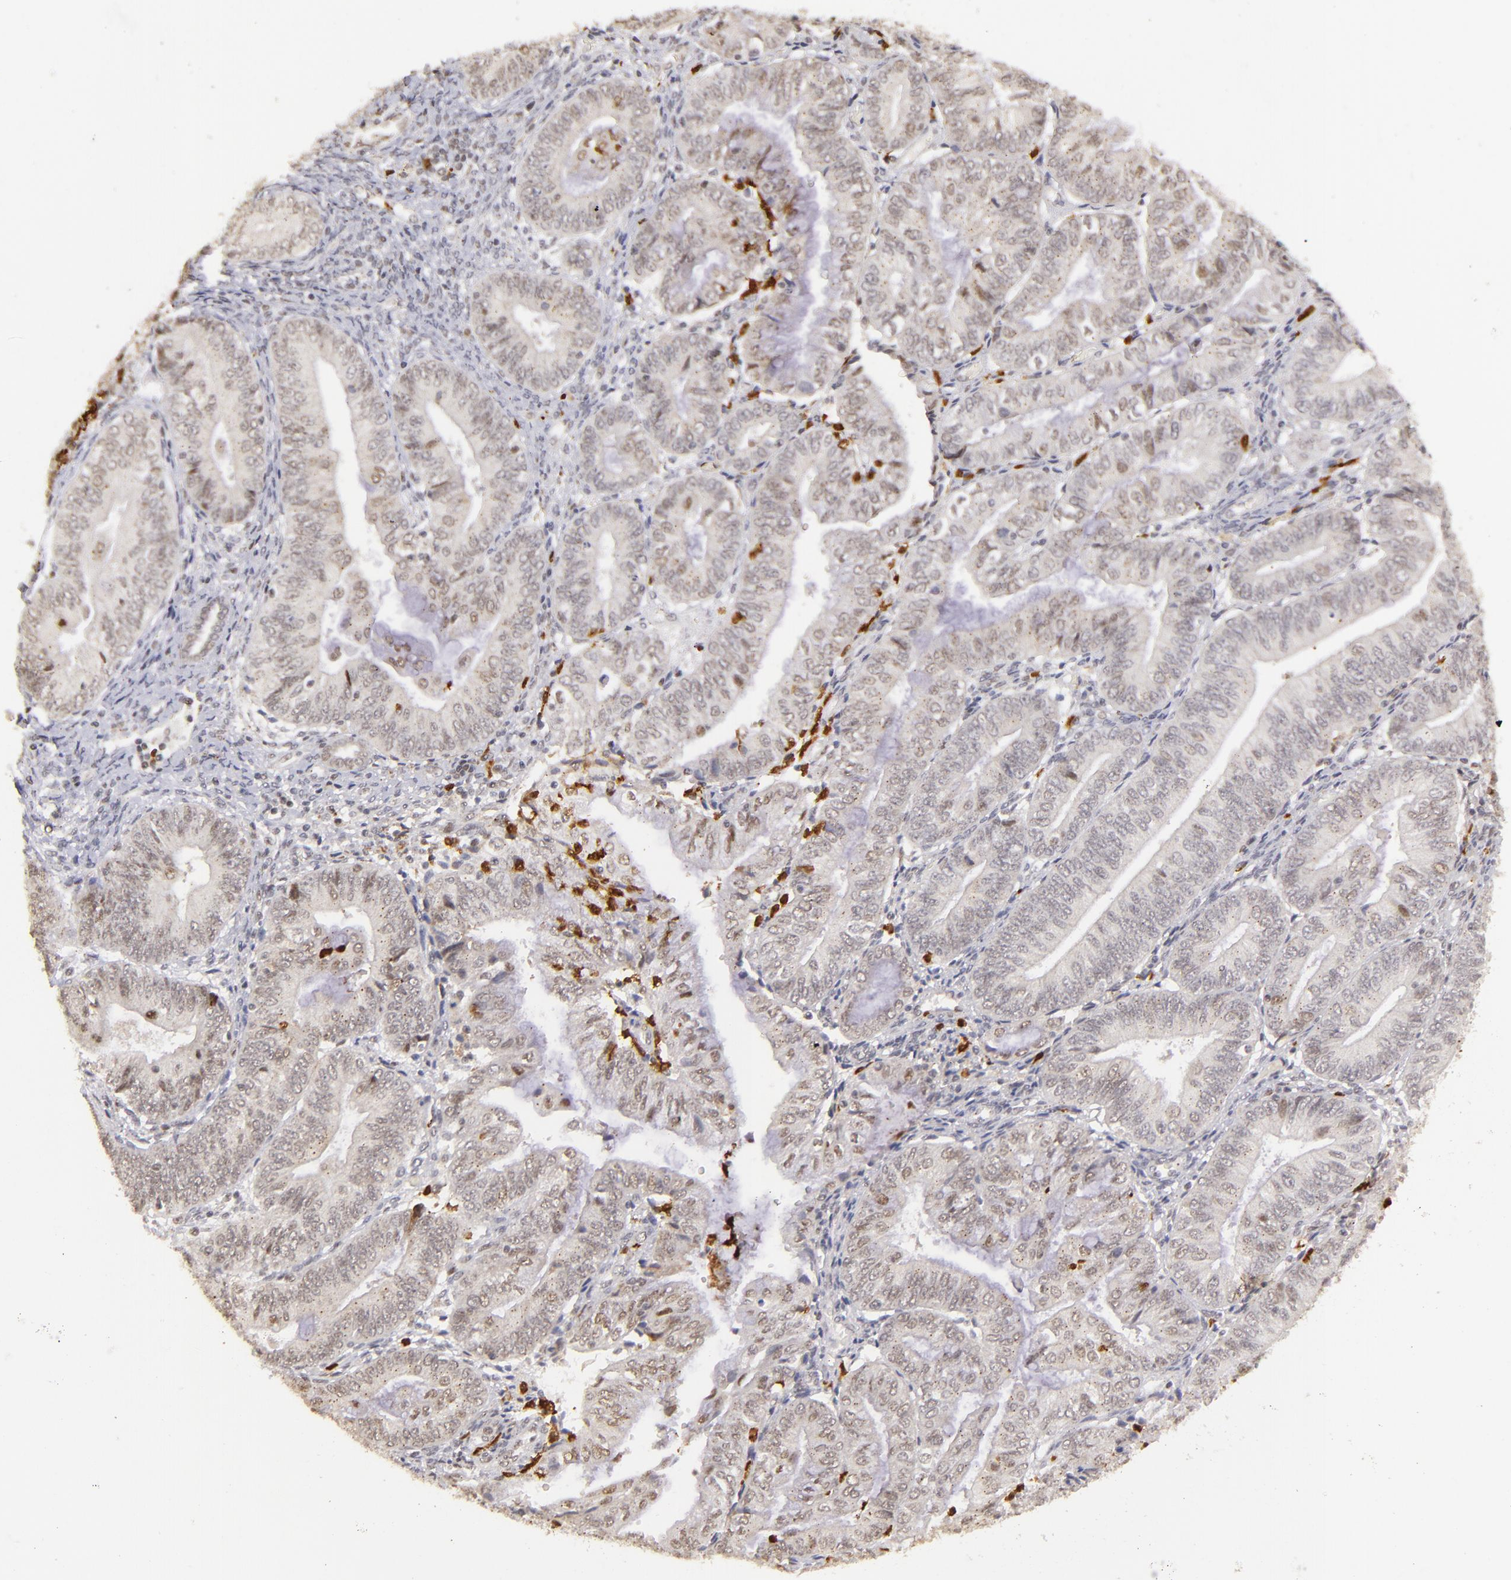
{"staining": {"intensity": "moderate", "quantity": "<25%", "location": "nuclear"}, "tissue": "endometrial cancer", "cell_type": "Tumor cells", "image_type": "cancer", "snomed": [{"axis": "morphology", "description": "Adenocarcinoma, NOS"}, {"axis": "topography", "description": "Endometrium"}], "caption": "Immunohistochemical staining of human endometrial cancer (adenocarcinoma) reveals moderate nuclear protein expression in about <25% of tumor cells.", "gene": "RXRG", "patient": {"sex": "female", "age": 55}}